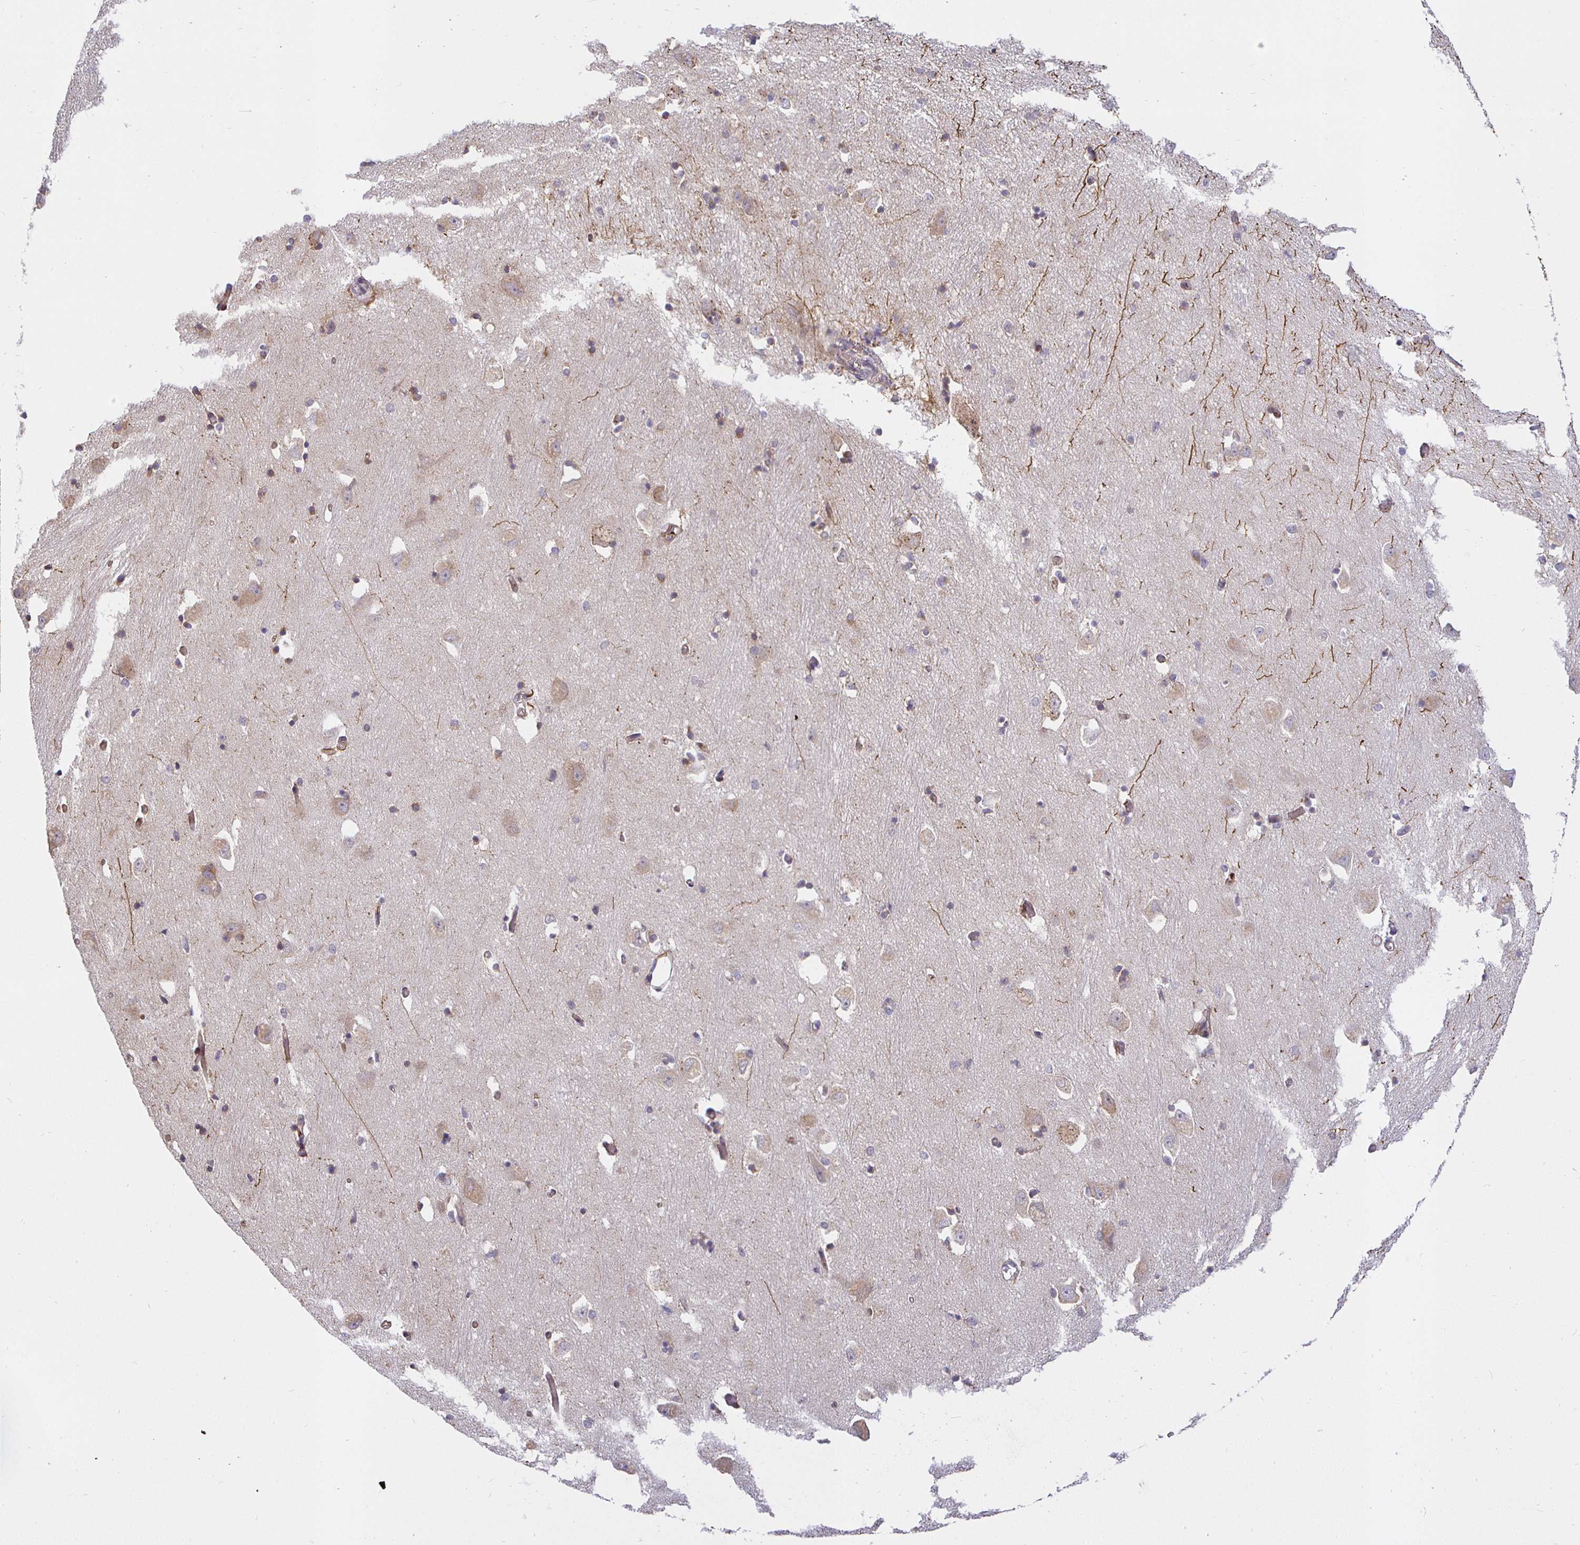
{"staining": {"intensity": "weak", "quantity": "<25%", "location": "cytoplasmic/membranous"}, "tissue": "caudate", "cell_type": "Glial cells", "image_type": "normal", "snomed": [{"axis": "morphology", "description": "Normal tissue, NOS"}, {"axis": "topography", "description": "Lateral ventricle wall"}, {"axis": "topography", "description": "Hippocampus"}], "caption": "Protein analysis of unremarkable caudate reveals no significant expression in glial cells. (DAB immunohistochemistry visualized using brightfield microscopy, high magnification).", "gene": "IRAK1", "patient": {"sex": "female", "age": 63}}